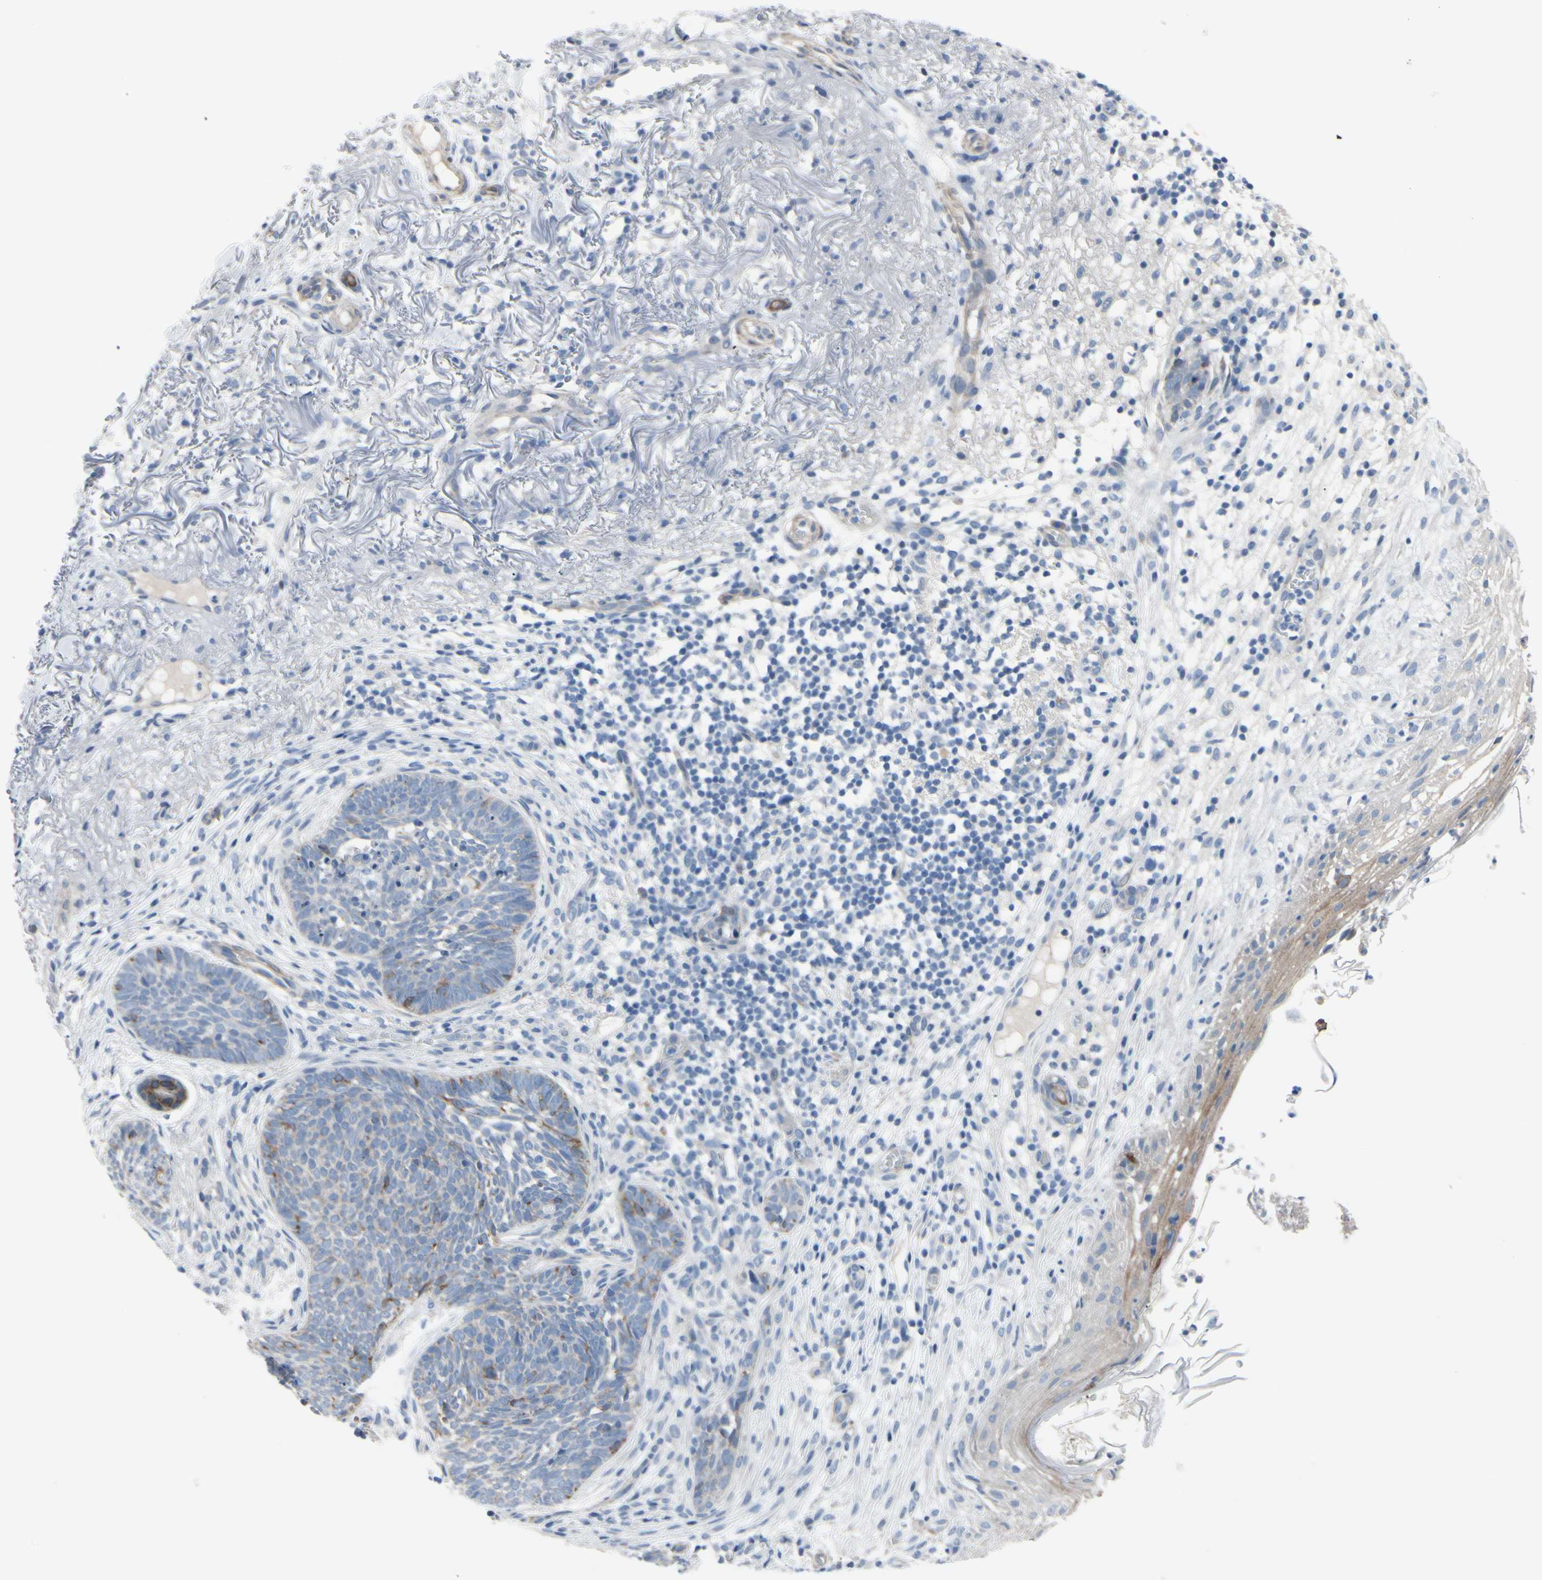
{"staining": {"intensity": "moderate", "quantity": "<25%", "location": "cytoplasmic/membranous"}, "tissue": "skin cancer", "cell_type": "Tumor cells", "image_type": "cancer", "snomed": [{"axis": "morphology", "description": "Basal cell carcinoma"}, {"axis": "topography", "description": "Skin"}], "caption": "Protein staining displays moderate cytoplasmic/membranous positivity in approximately <25% of tumor cells in skin cancer. (DAB (3,3'-diaminobenzidine) IHC with brightfield microscopy, high magnification).", "gene": "MAP2", "patient": {"sex": "female", "age": 70}}